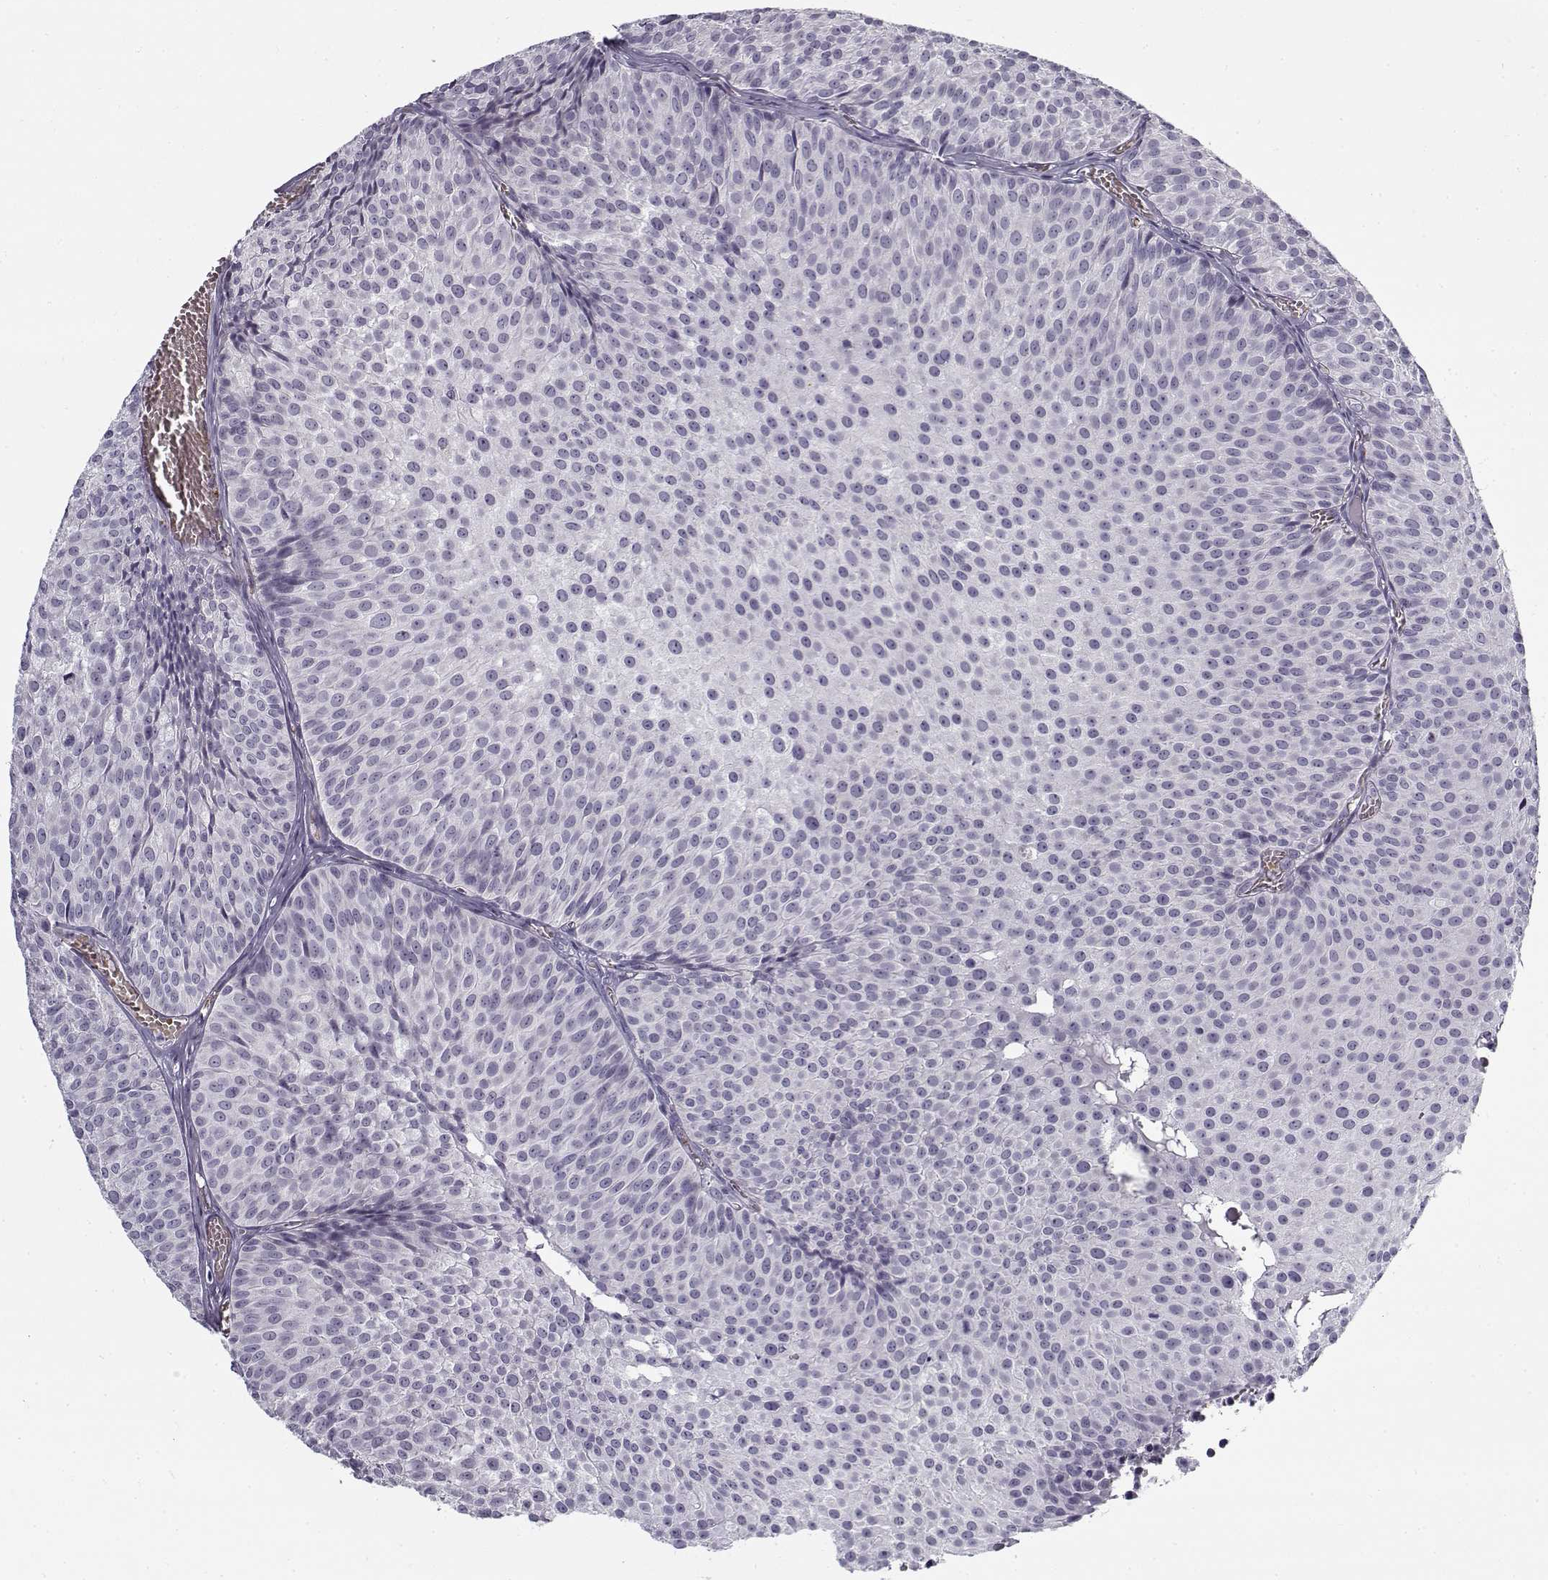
{"staining": {"intensity": "negative", "quantity": "none", "location": "none"}, "tissue": "urothelial cancer", "cell_type": "Tumor cells", "image_type": "cancer", "snomed": [{"axis": "morphology", "description": "Urothelial carcinoma, Low grade"}, {"axis": "topography", "description": "Urinary bladder"}], "caption": "The photomicrograph exhibits no staining of tumor cells in urothelial cancer.", "gene": "SNCA", "patient": {"sex": "male", "age": 63}}